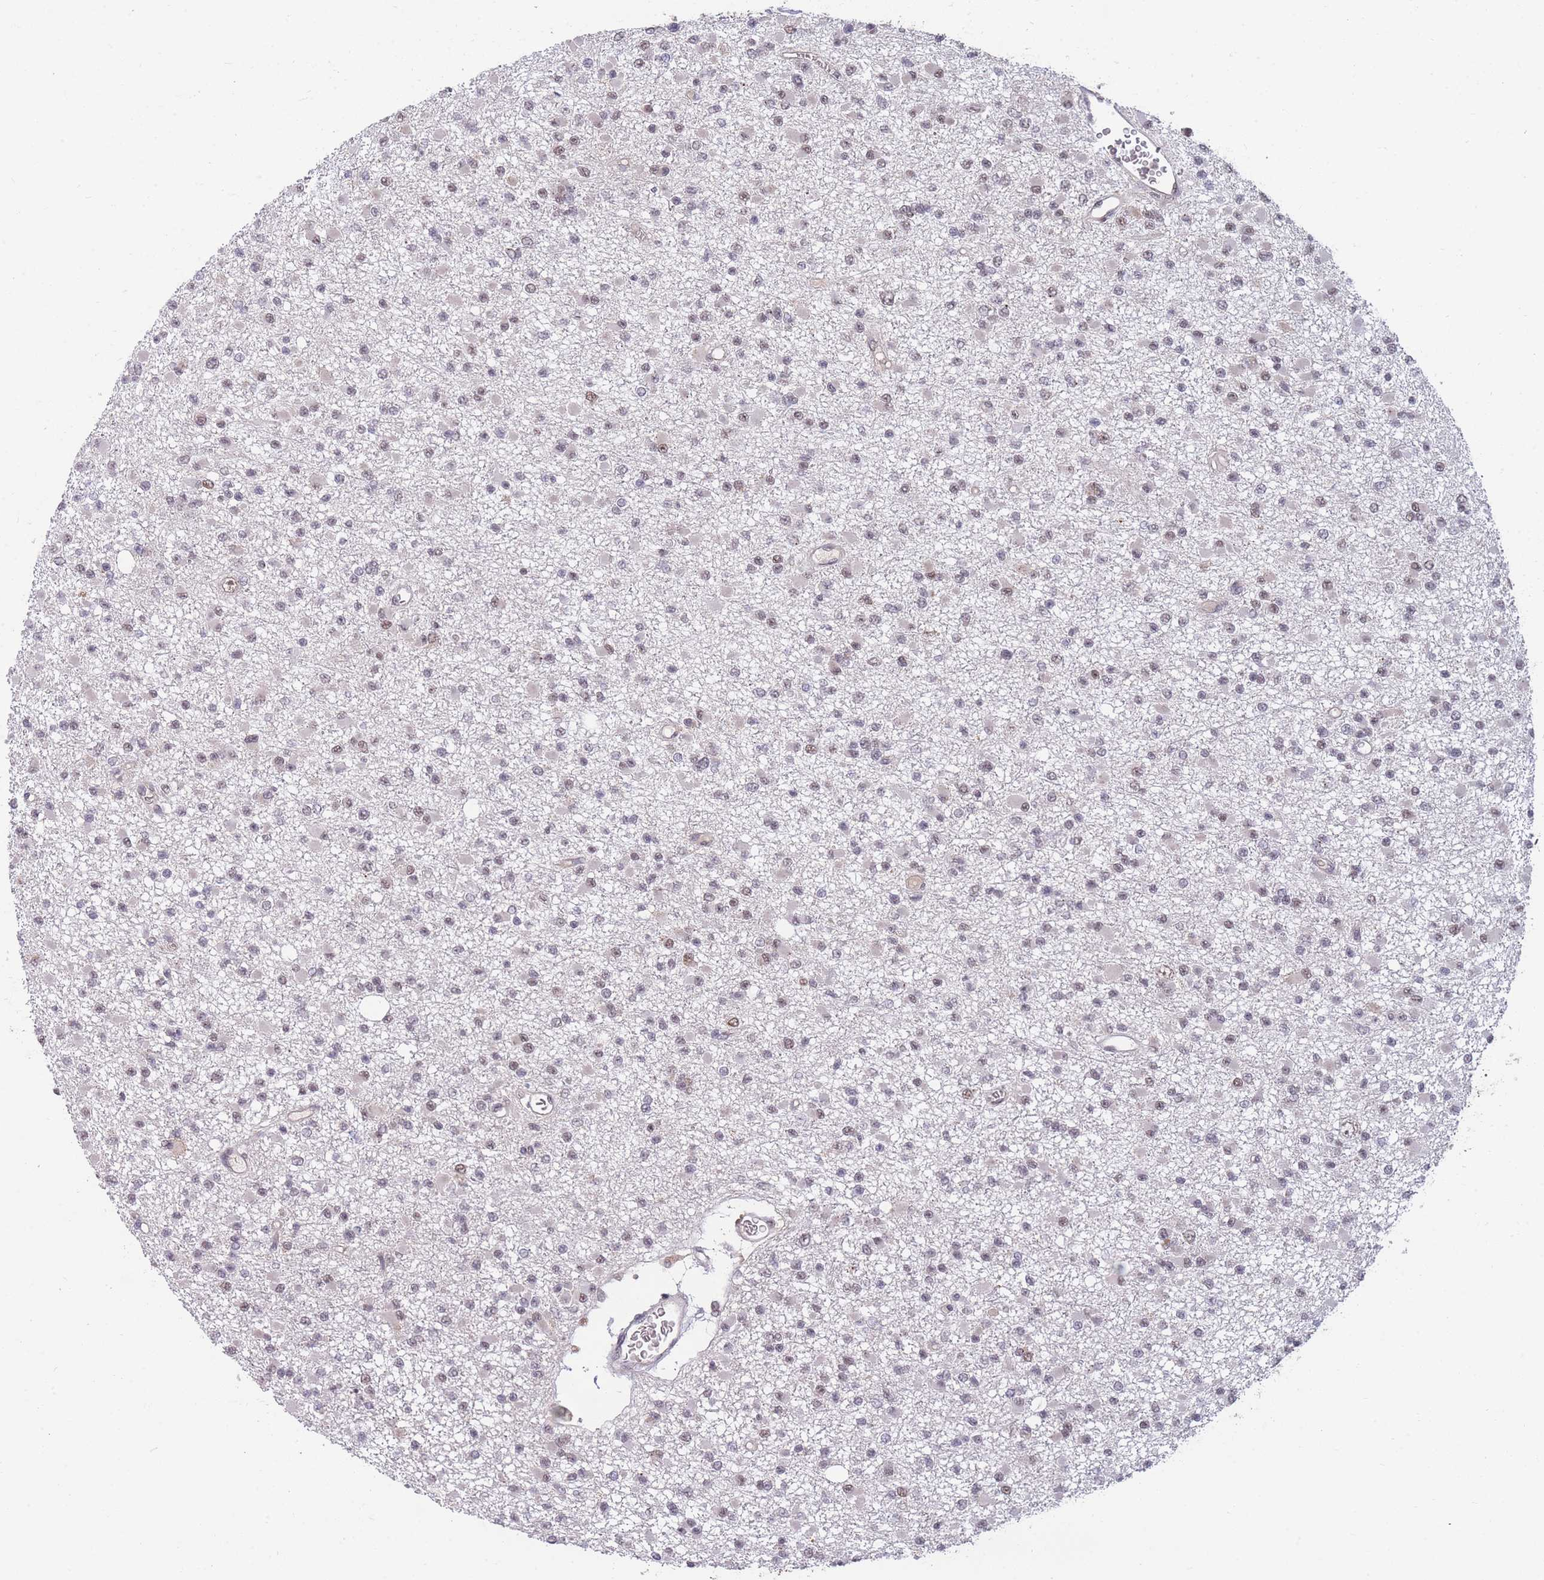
{"staining": {"intensity": "weak", "quantity": "25%-75%", "location": "nuclear"}, "tissue": "glioma", "cell_type": "Tumor cells", "image_type": "cancer", "snomed": [{"axis": "morphology", "description": "Glioma, malignant, Low grade"}, {"axis": "topography", "description": "Brain"}], "caption": "Malignant glioma (low-grade) stained with IHC exhibits weak nuclear staining in about 25%-75% of tumor cells. Nuclei are stained in blue.", "gene": "SNRPA1", "patient": {"sex": "female", "age": 22}}